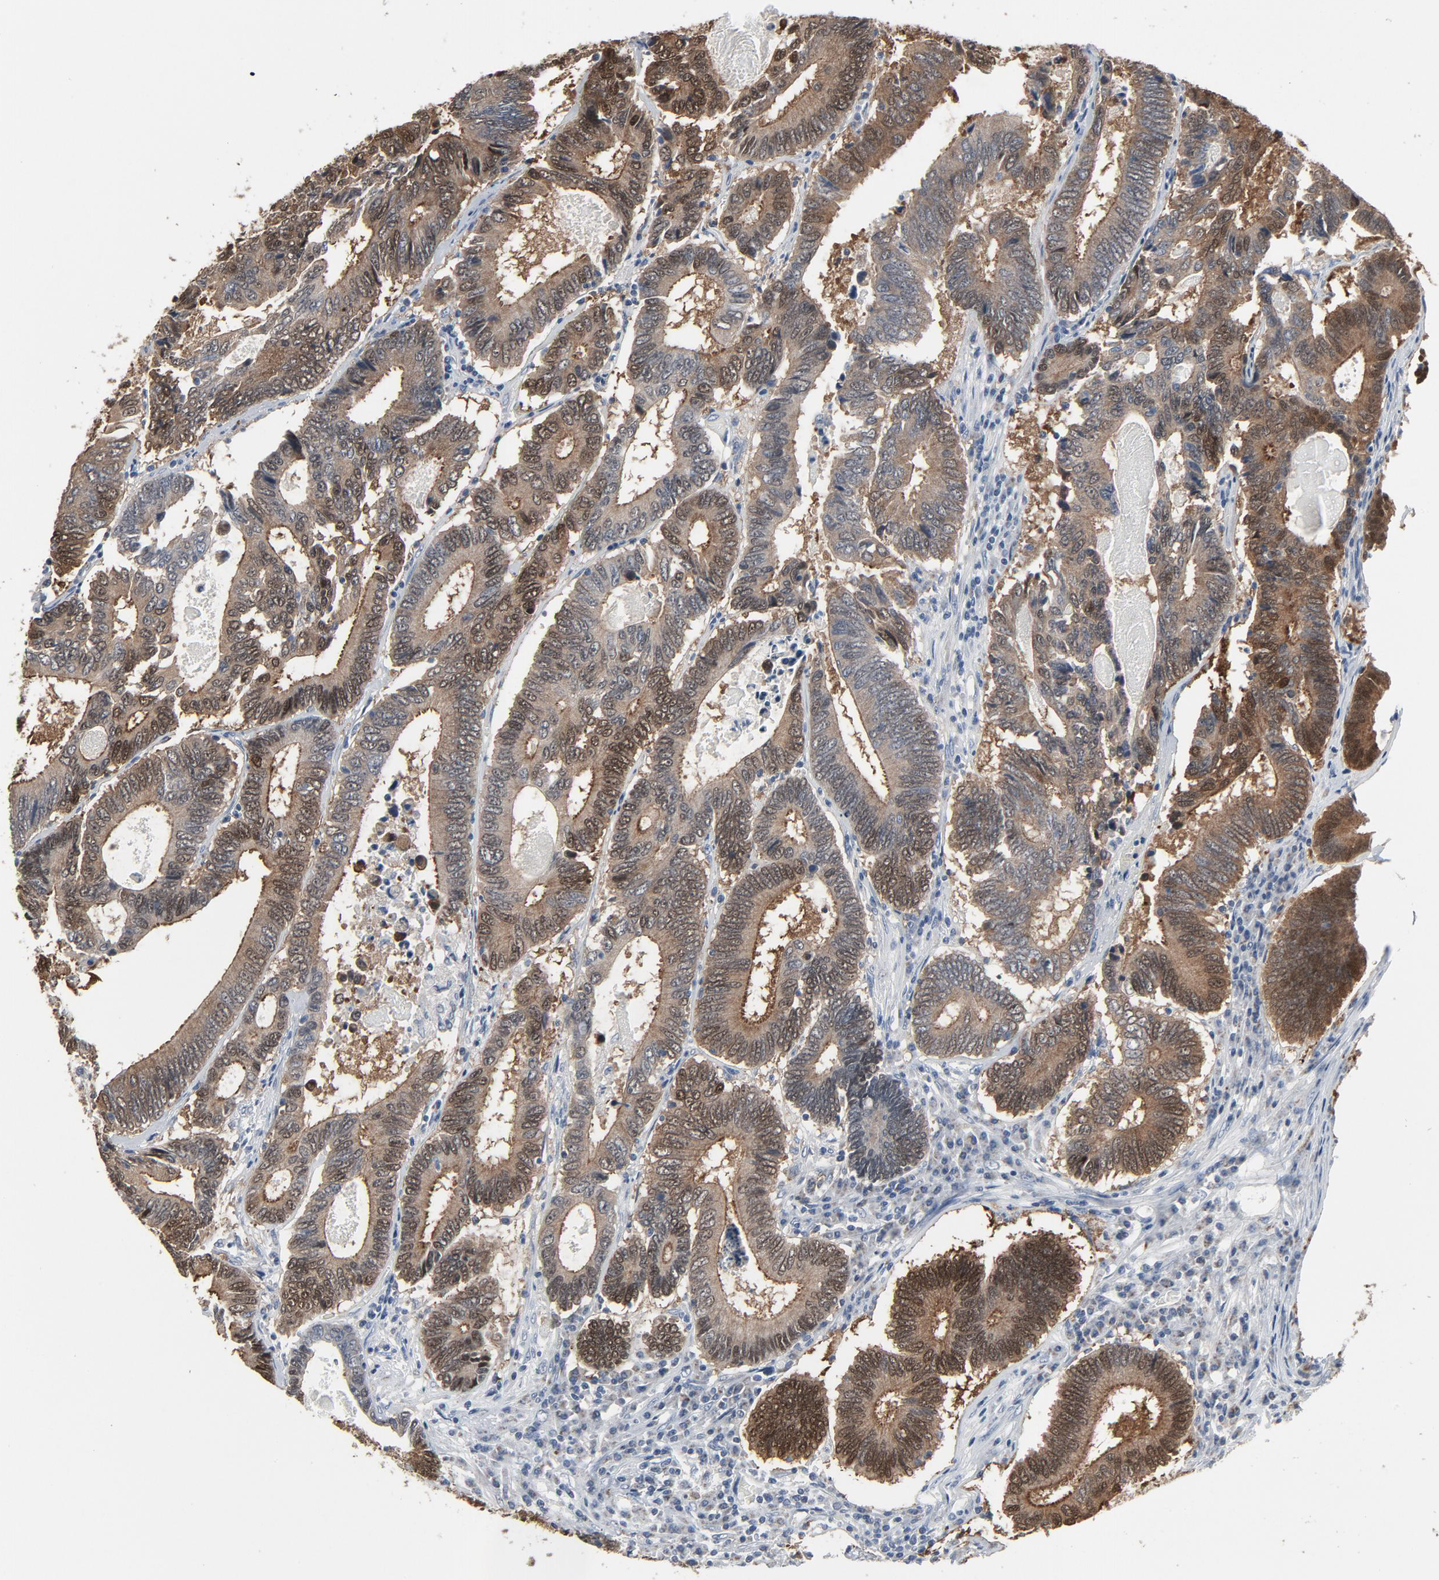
{"staining": {"intensity": "moderate", "quantity": ">75%", "location": "cytoplasmic/membranous,nuclear"}, "tissue": "colorectal cancer", "cell_type": "Tumor cells", "image_type": "cancer", "snomed": [{"axis": "morphology", "description": "Adenocarcinoma, NOS"}, {"axis": "topography", "description": "Colon"}], "caption": "This histopathology image exhibits colorectal cancer (adenocarcinoma) stained with IHC to label a protein in brown. The cytoplasmic/membranous and nuclear of tumor cells show moderate positivity for the protein. Nuclei are counter-stained blue.", "gene": "GPX2", "patient": {"sex": "female", "age": 78}}